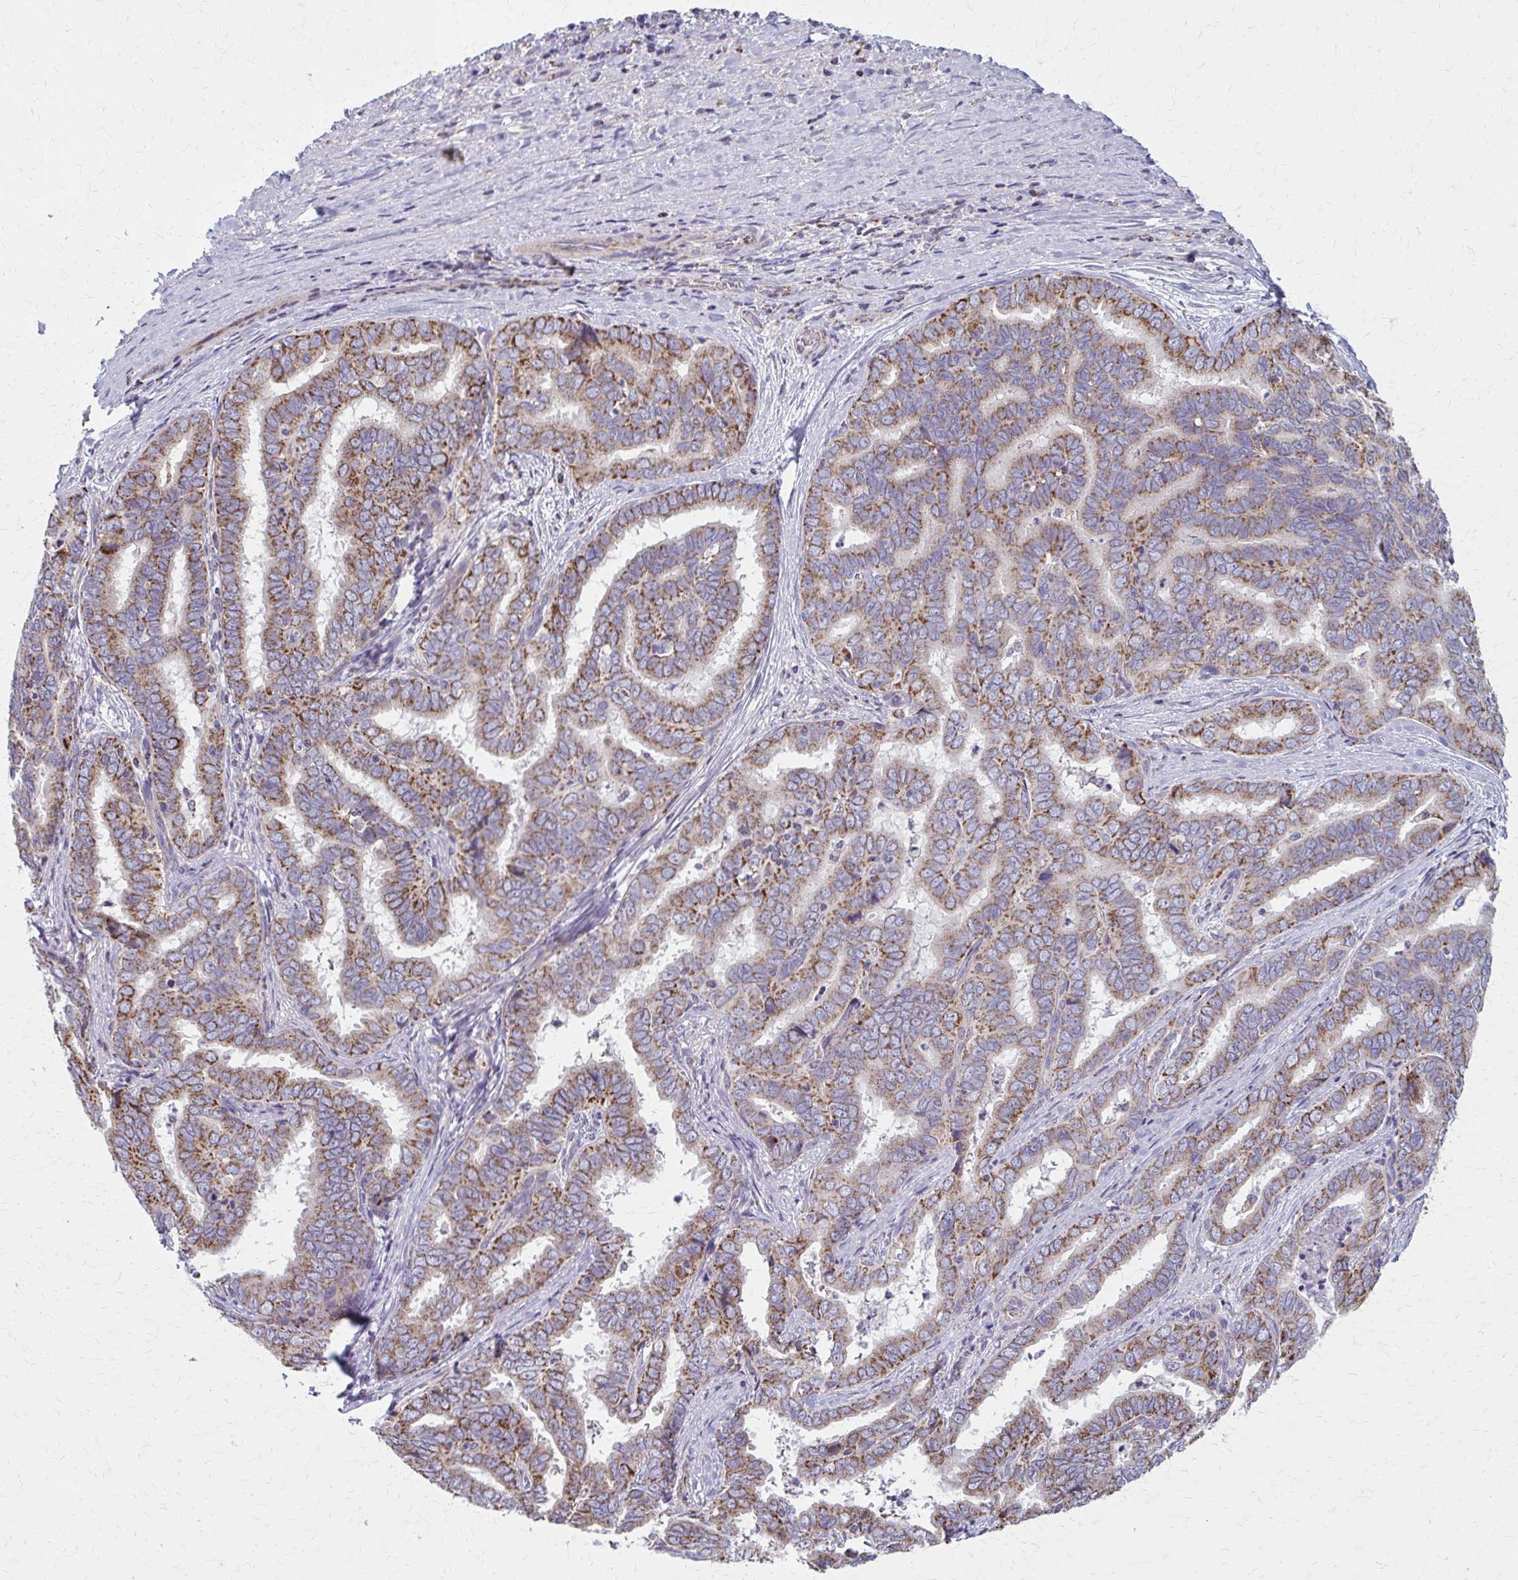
{"staining": {"intensity": "moderate", "quantity": ">75%", "location": "cytoplasmic/membranous"}, "tissue": "liver cancer", "cell_type": "Tumor cells", "image_type": "cancer", "snomed": [{"axis": "morphology", "description": "Cholangiocarcinoma"}, {"axis": "topography", "description": "Liver"}], "caption": "Protein expression by IHC exhibits moderate cytoplasmic/membranous expression in about >75% of tumor cells in liver cancer.", "gene": "TVP23A", "patient": {"sex": "female", "age": 64}}